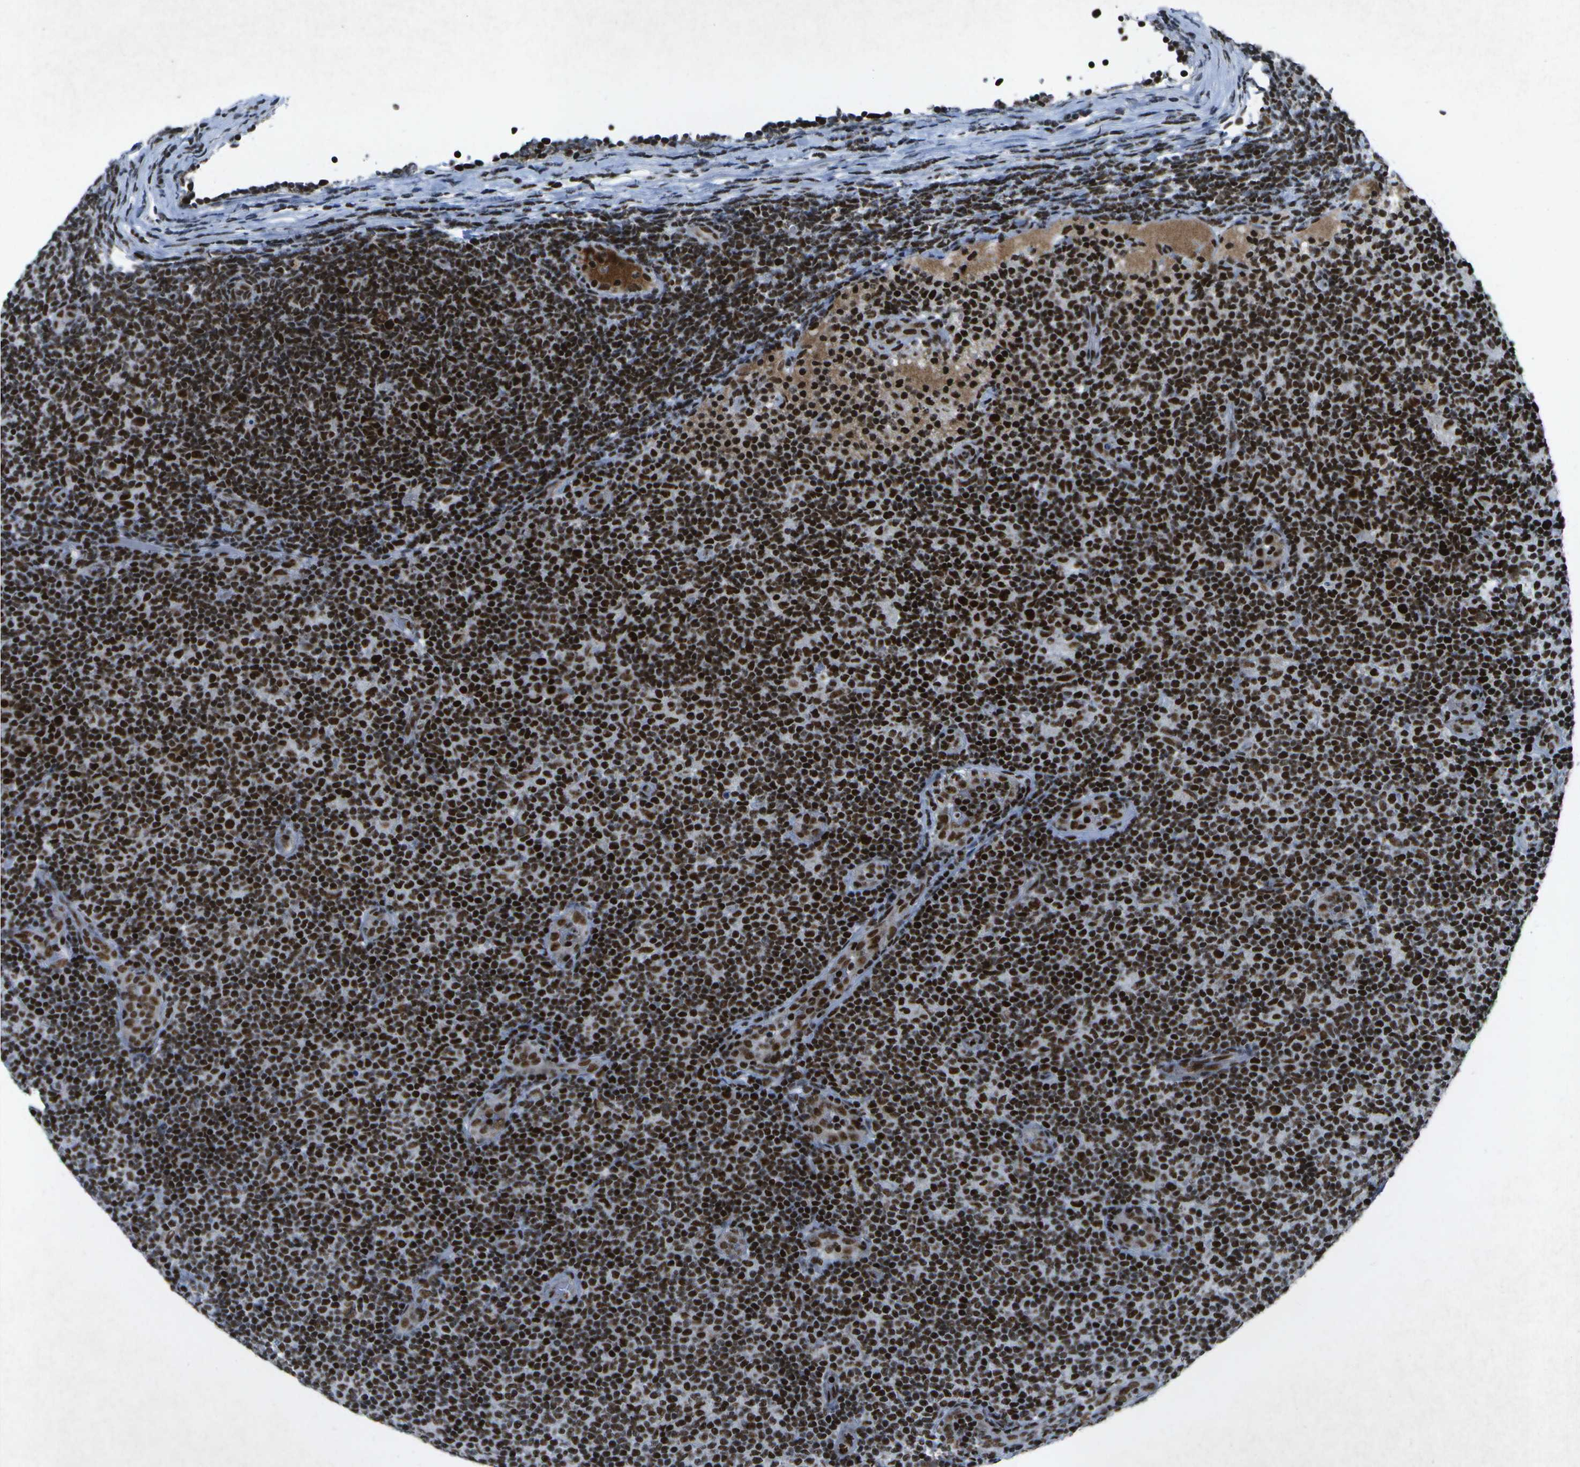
{"staining": {"intensity": "strong", "quantity": ">75%", "location": "nuclear"}, "tissue": "lymphoma", "cell_type": "Tumor cells", "image_type": "cancer", "snomed": [{"axis": "morphology", "description": "Malignant lymphoma, non-Hodgkin's type, Low grade"}, {"axis": "topography", "description": "Lymph node"}], "caption": "Immunohistochemical staining of lymphoma reveals high levels of strong nuclear expression in approximately >75% of tumor cells.", "gene": "MTA2", "patient": {"sex": "male", "age": 83}}